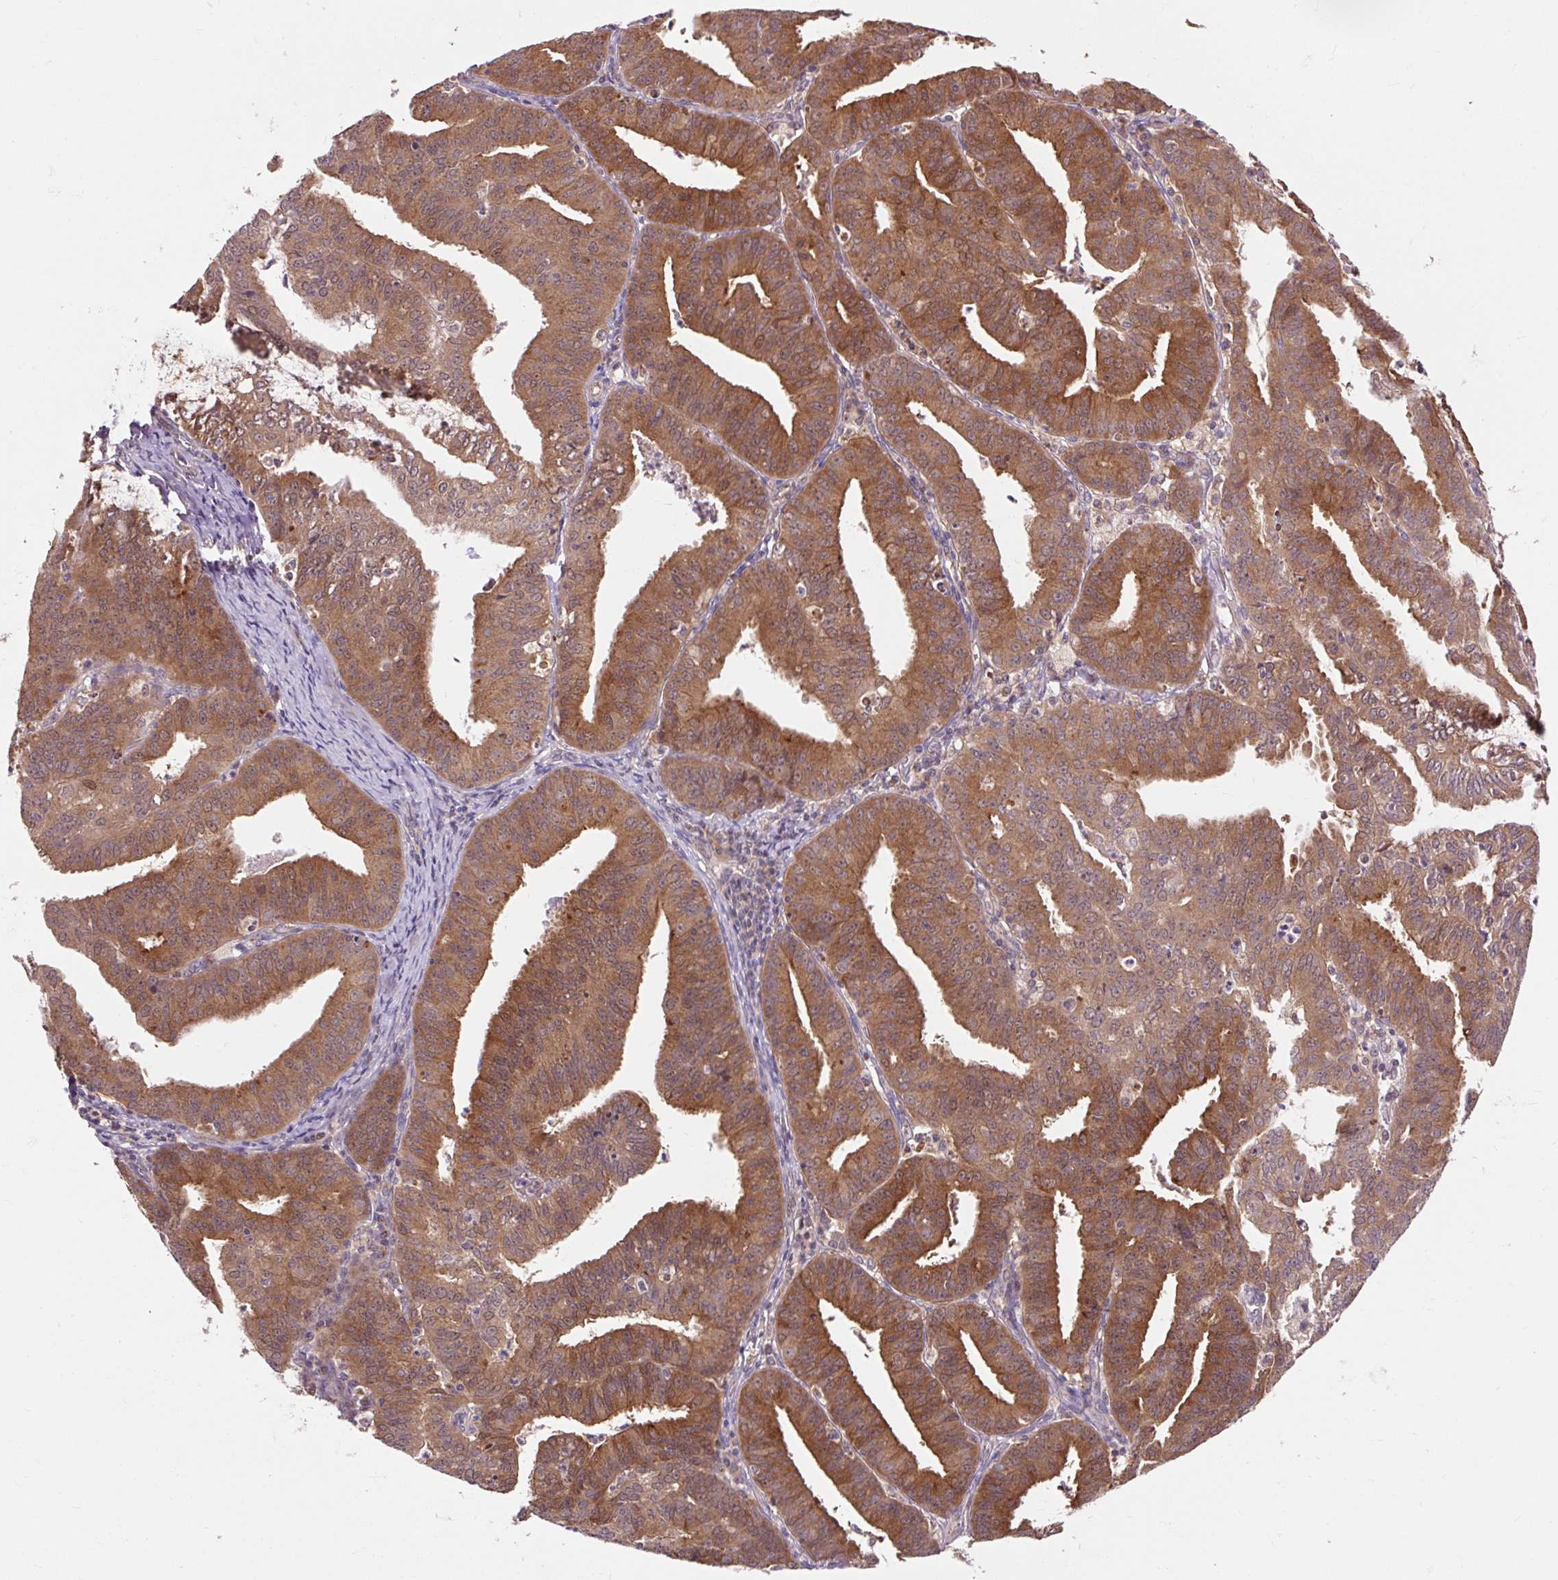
{"staining": {"intensity": "strong", "quantity": ">75%", "location": "cytoplasmic/membranous"}, "tissue": "endometrial cancer", "cell_type": "Tumor cells", "image_type": "cancer", "snomed": [{"axis": "morphology", "description": "Adenocarcinoma, NOS"}, {"axis": "topography", "description": "Endometrium"}], "caption": "Endometrial cancer tissue shows strong cytoplasmic/membranous staining in approximately >75% of tumor cells, visualized by immunohistochemistry.", "gene": "MMS19", "patient": {"sex": "female", "age": 73}}